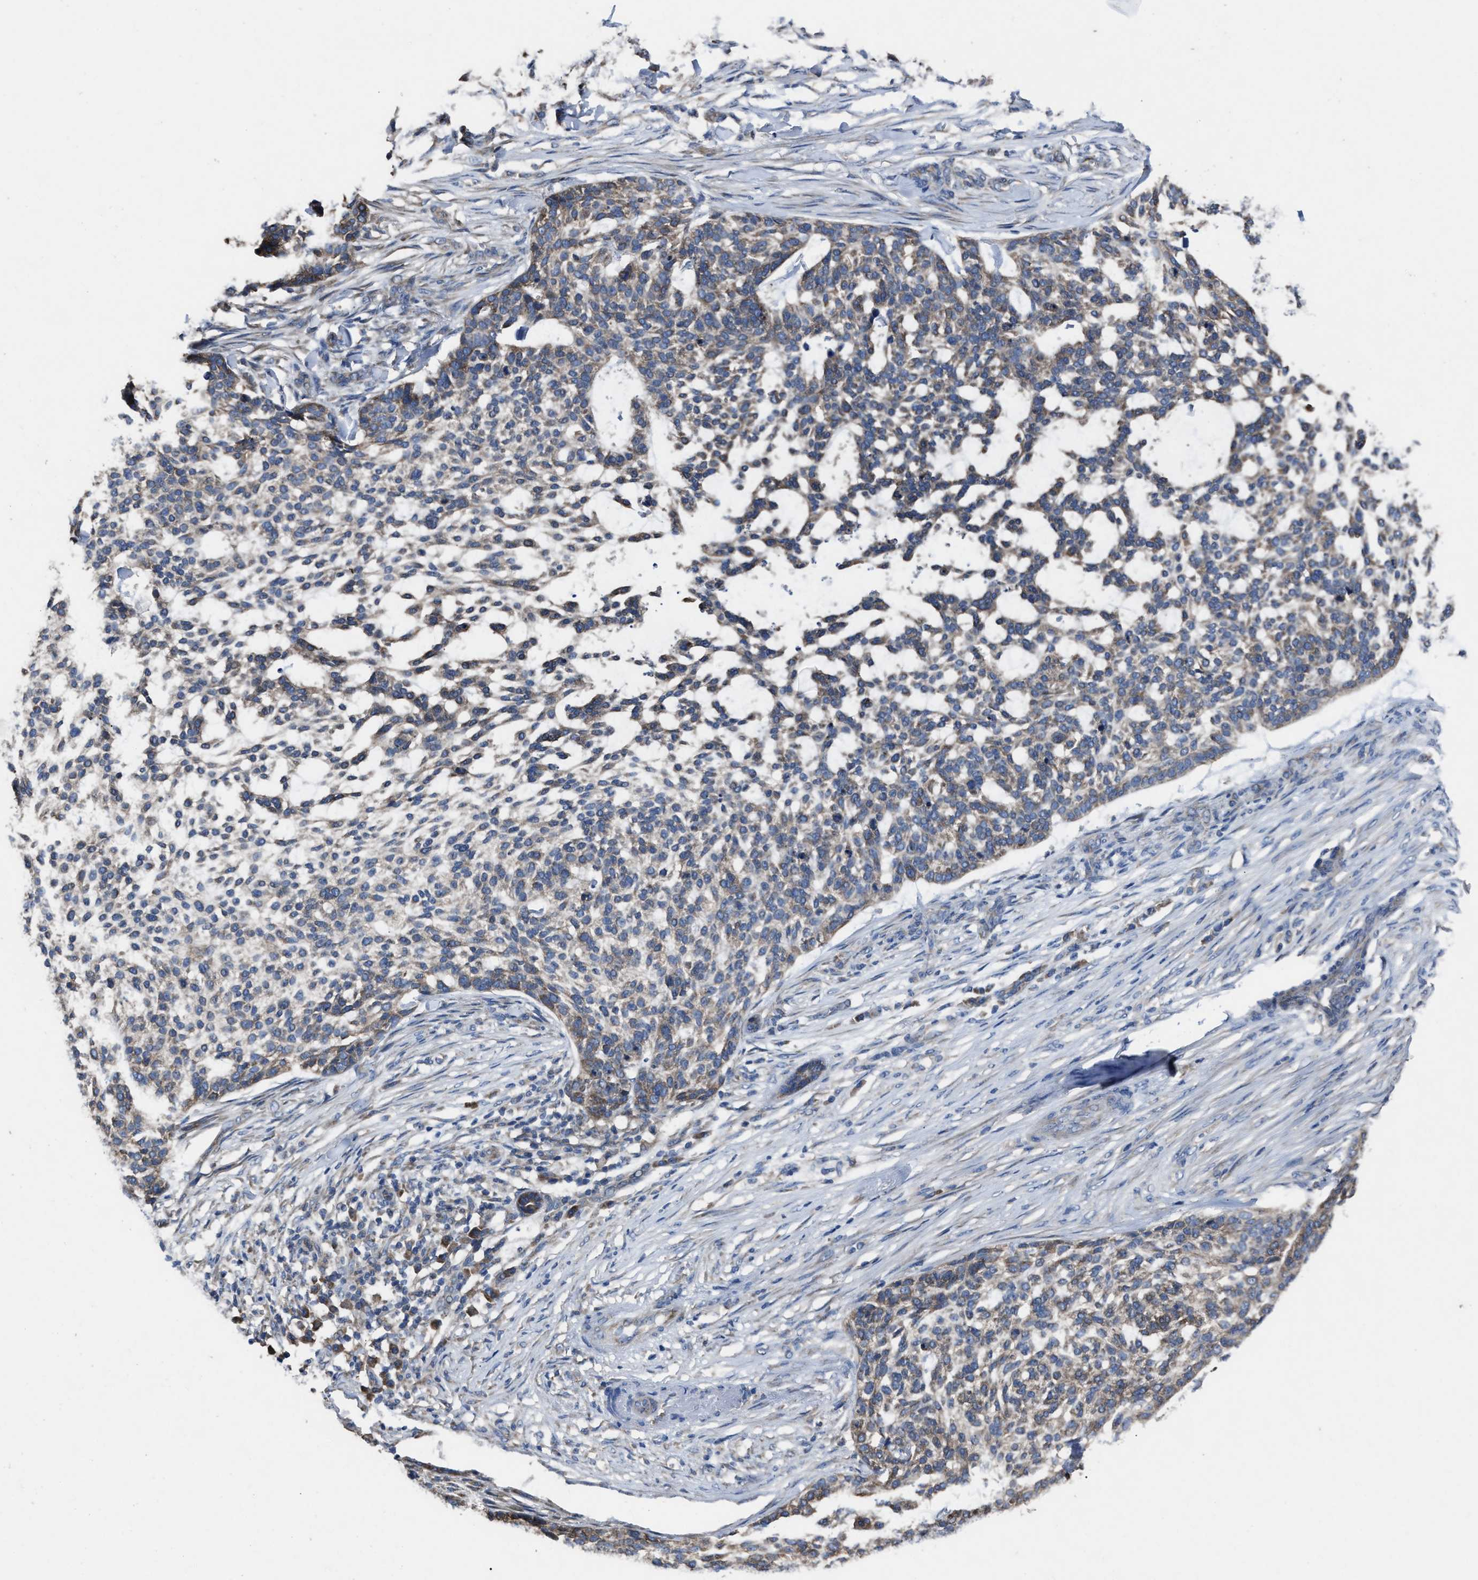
{"staining": {"intensity": "weak", "quantity": "<25%", "location": "cytoplasmic/membranous"}, "tissue": "skin cancer", "cell_type": "Tumor cells", "image_type": "cancer", "snomed": [{"axis": "morphology", "description": "Basal cell carcinoma"}, {"axis": "topography", "description": "Skin"}], "caption": "Skin cancer stained for a protein using IHC displays no positivity tumor cells.", "gene": "UPF1", "patient": {"sex": "female", "age": 64}}